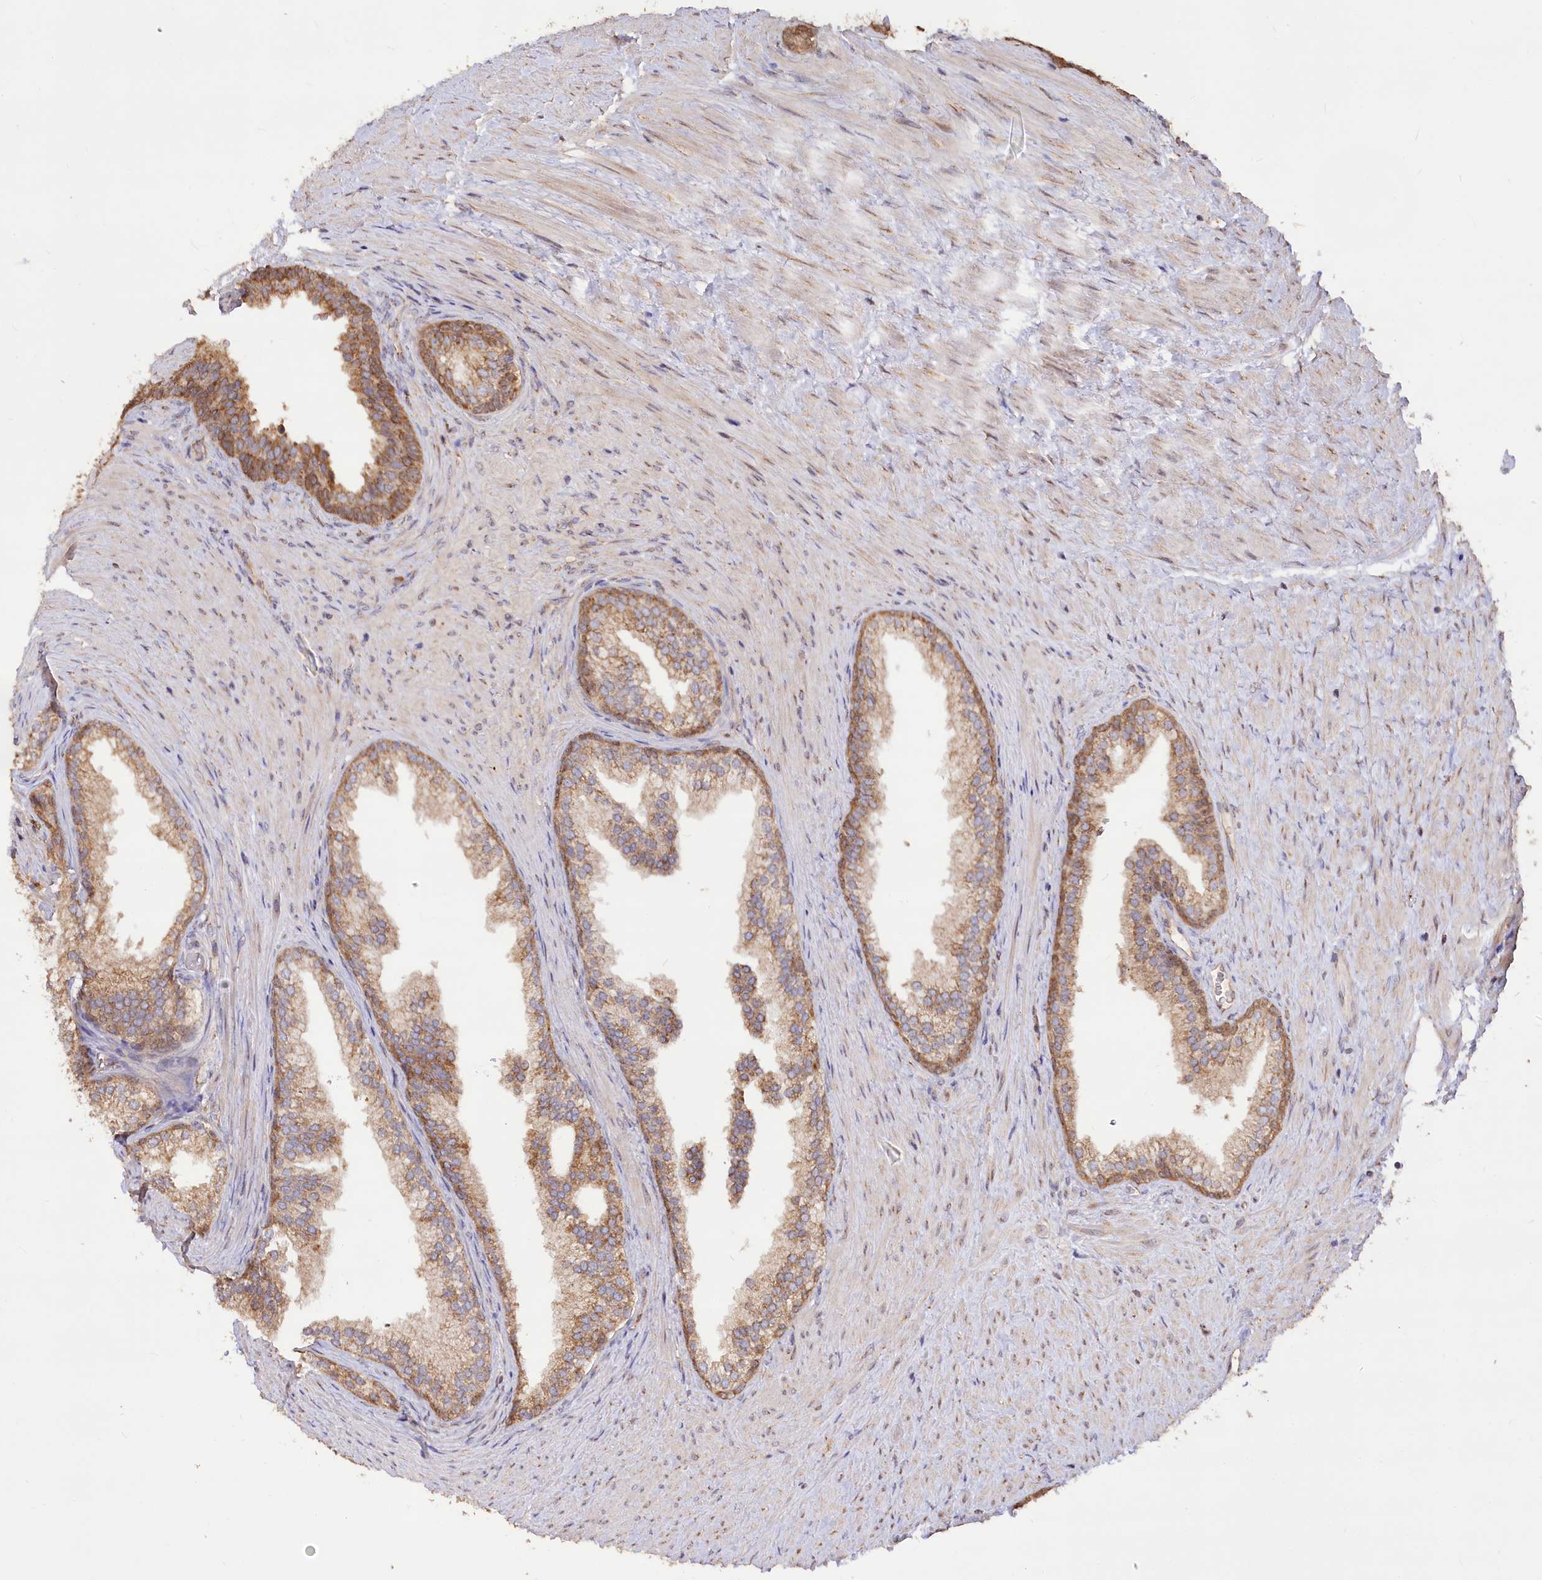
{"staining": {"intensity": "strong", "quantity": ">75%", "location": "cytoplasmic/membranous"}, "tissue": "prostate", "cell_type": "Glandular cells", "image_type": "normal", "snomed": [{"axis": "morphology", "description": "Normal tissue, NOS"}, {"axis": "topography", "description": "Prostate"}], "caption": "IHC photomicrograph of unremarkable prostate: prostate stained using immunohistochemistry reveals high levels of strong protein expression localized specifically in the cytoplasmic/membranous of glandular cells, appearing as a cytoplasmic/membranous brown color.", "gene": "STT3B", "patient": {"sex": "male", "age": 76}}